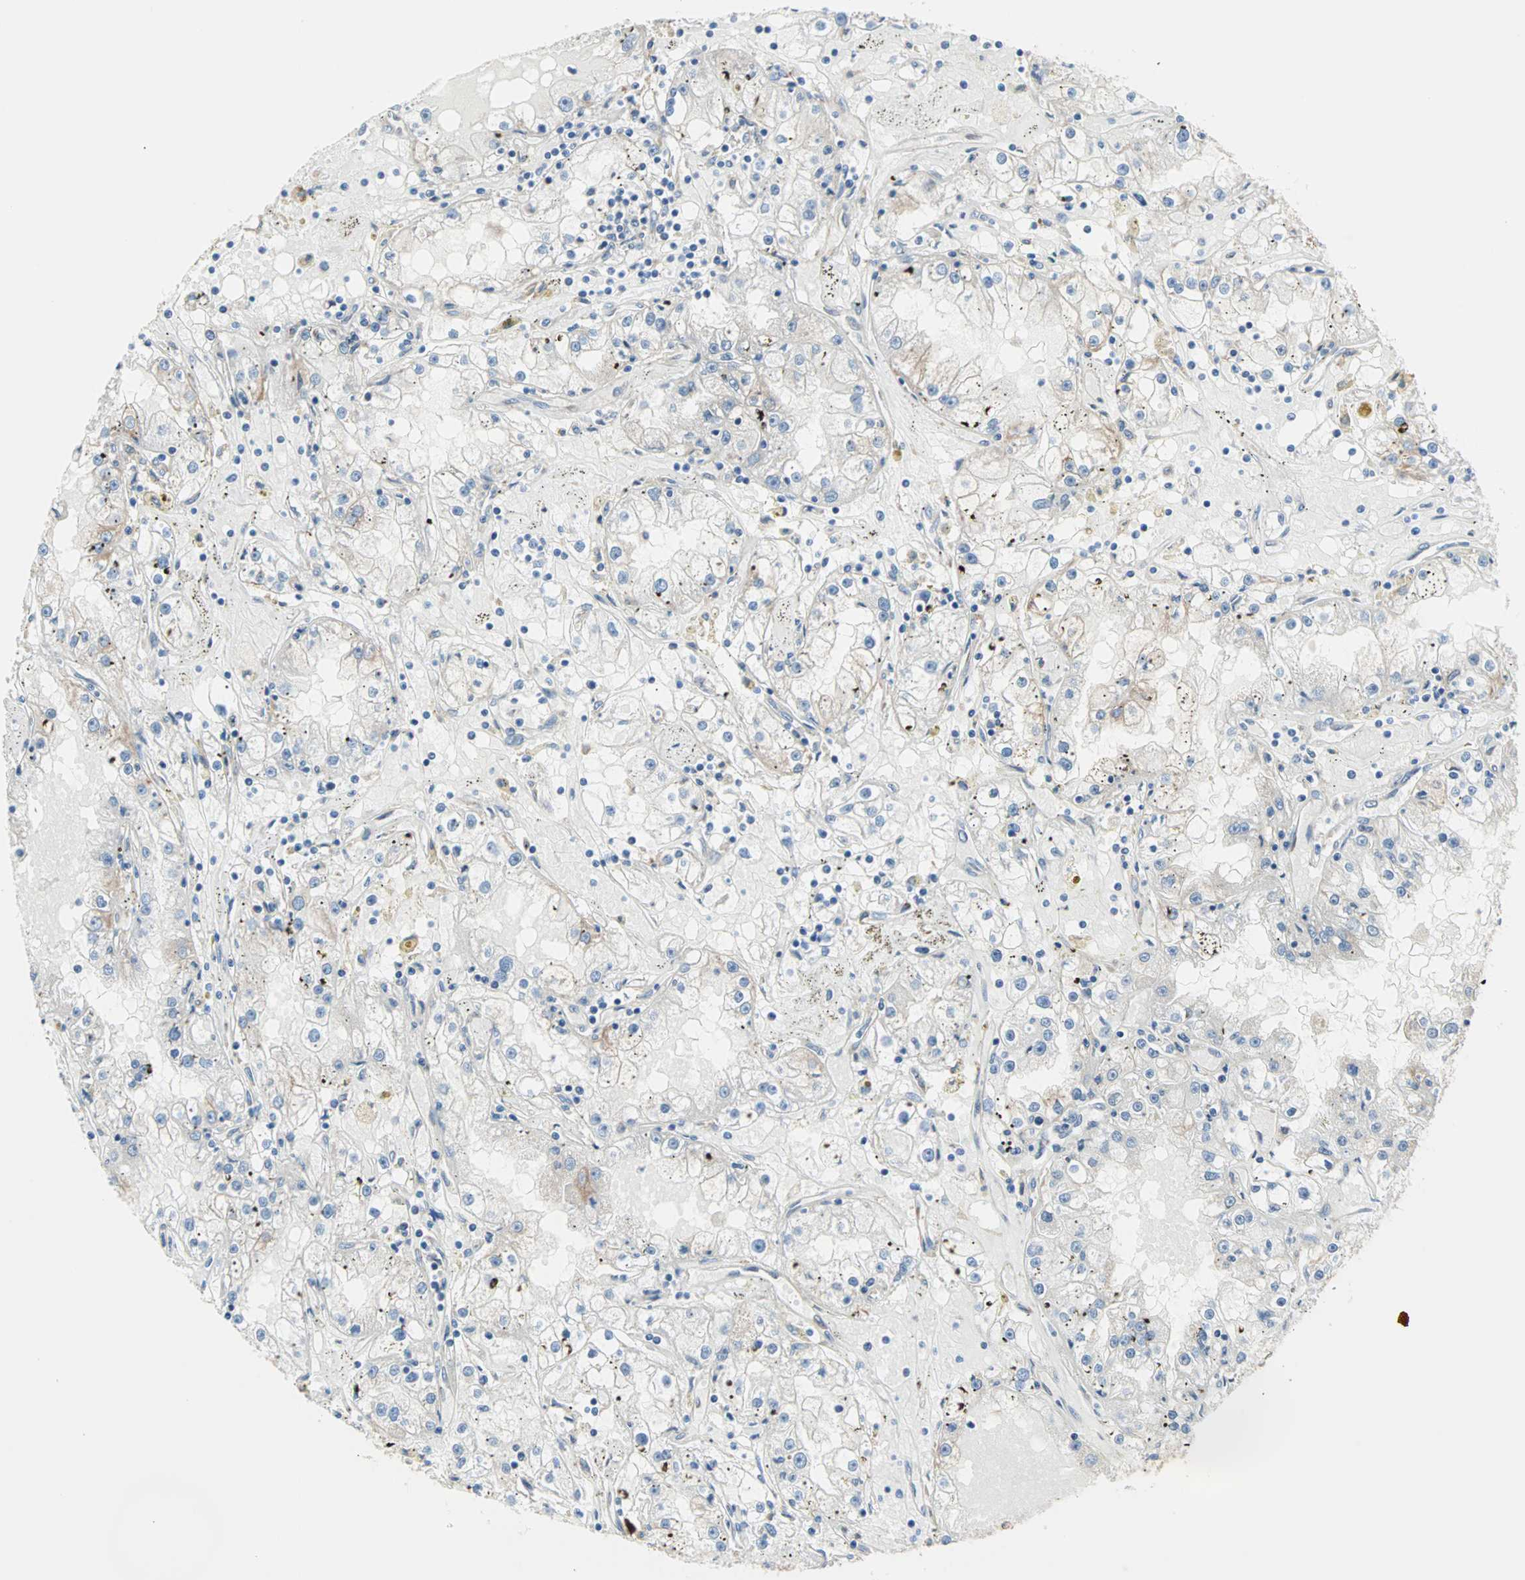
{"staining": {"intensity": "weak", "quantity": "<25%", "location": "cytoplasmic/membranous"}, "tissue": "renal cancer", "cell_type": "Tumor cells", "image_type": "cancer", "snomed": [{"axis": "morphology", "description": "Adenocarcinoma, NOS"}, {"axis": "topography", "description": "Kidney"}], "caption": "Tumor cells show no significant staining in renal adenocarcinoma.", "gene": "PLCXD1", "patient": {"sex": "male", "age": 56}}